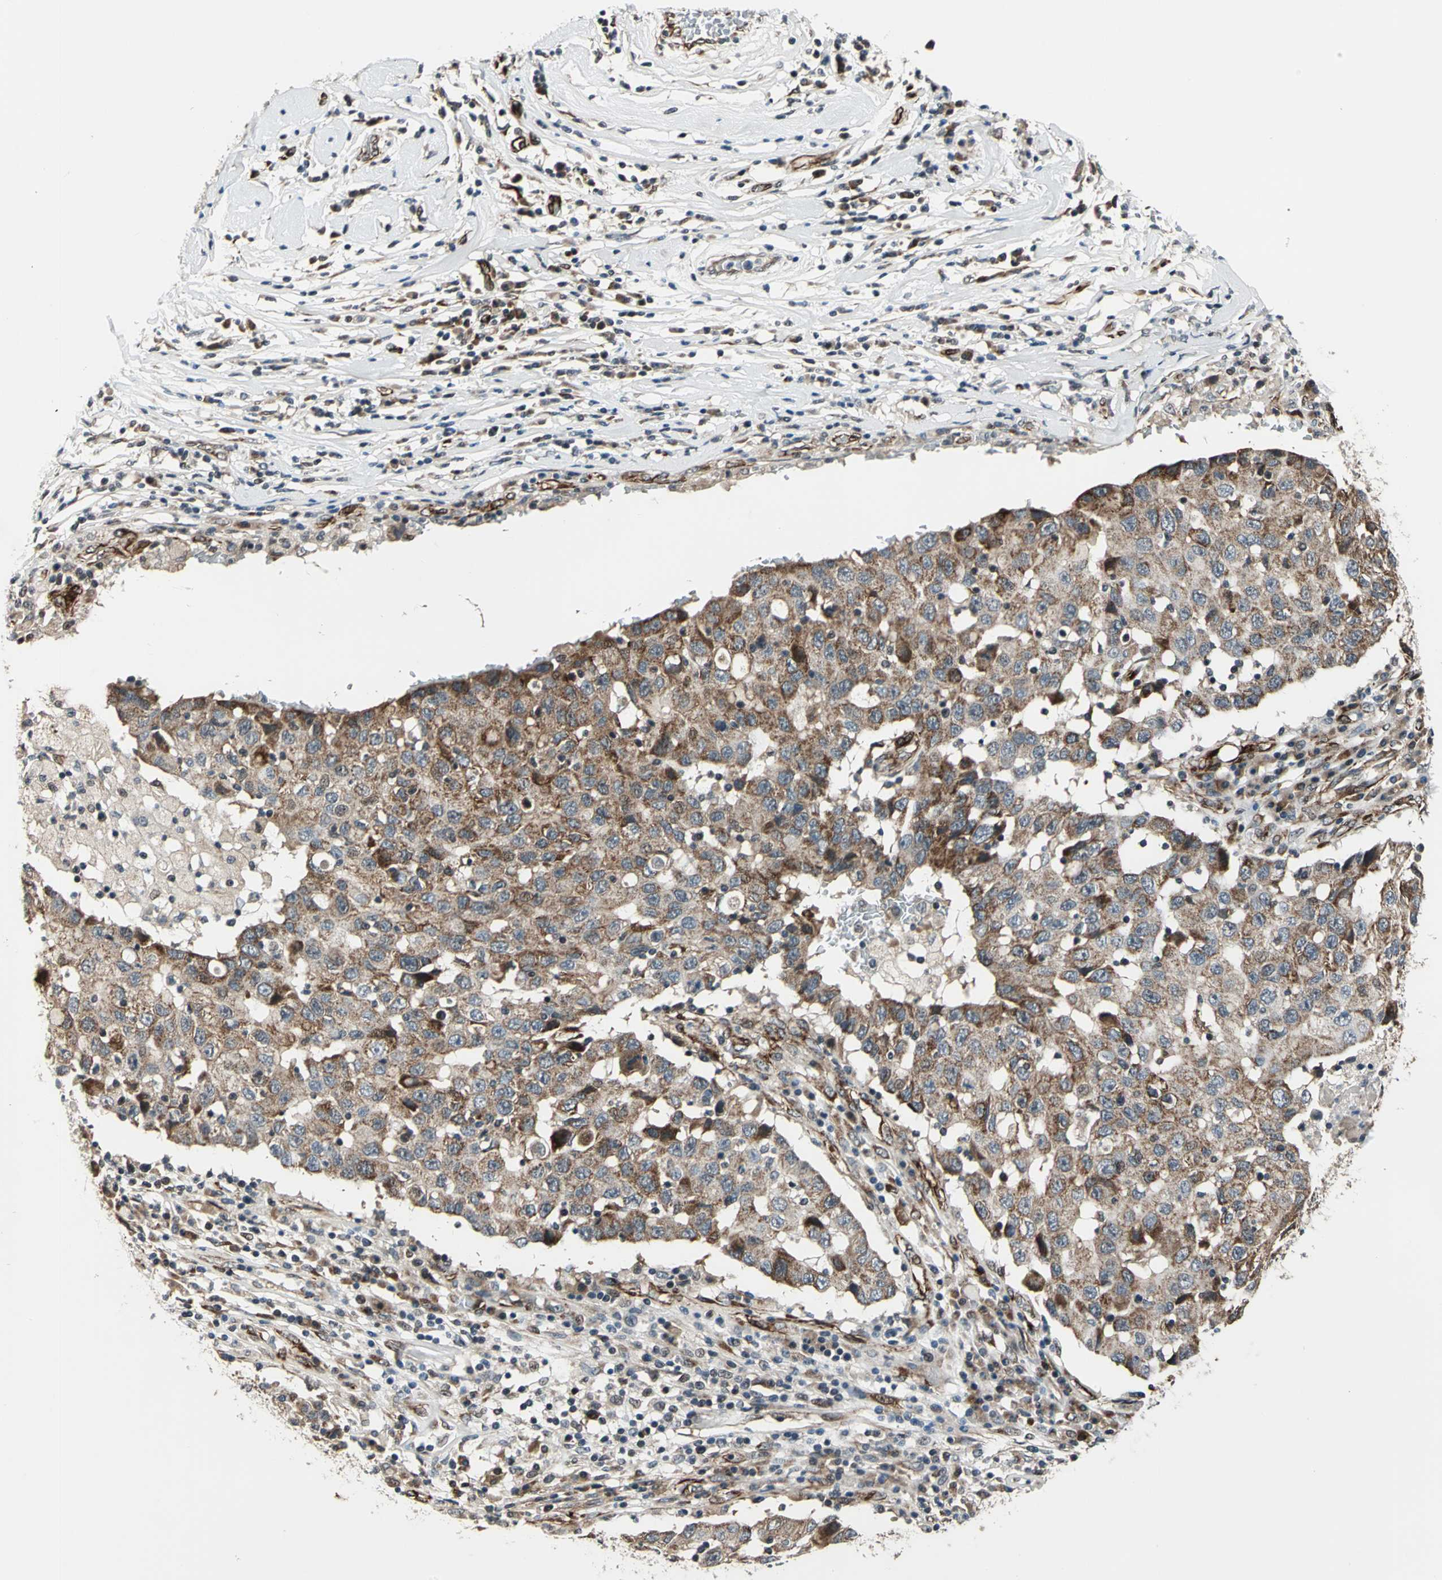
{"staining": {"intensity": "strong", "quantity": ">75%", "location": "cytoplasmic/membranous"}, "tissue": "breast cancer", "cell_type": "Tumor cells", "image_type": "cancer", "snomed": [{"axis": "morphology", "description": "Duct carcinoma"}, {"axis": "topography", "description": "Breast"}], "caption": "Immunohistochemical staining of human breast cancer (intraductal carcinoma) demonstrates high levels of strong cytoplasmic/membranous protein expression in about >75% of tumor cells. Nuclei are stained in blue.", "gene": "EXD2", "patient": {"sex": "female", "age": 27}}